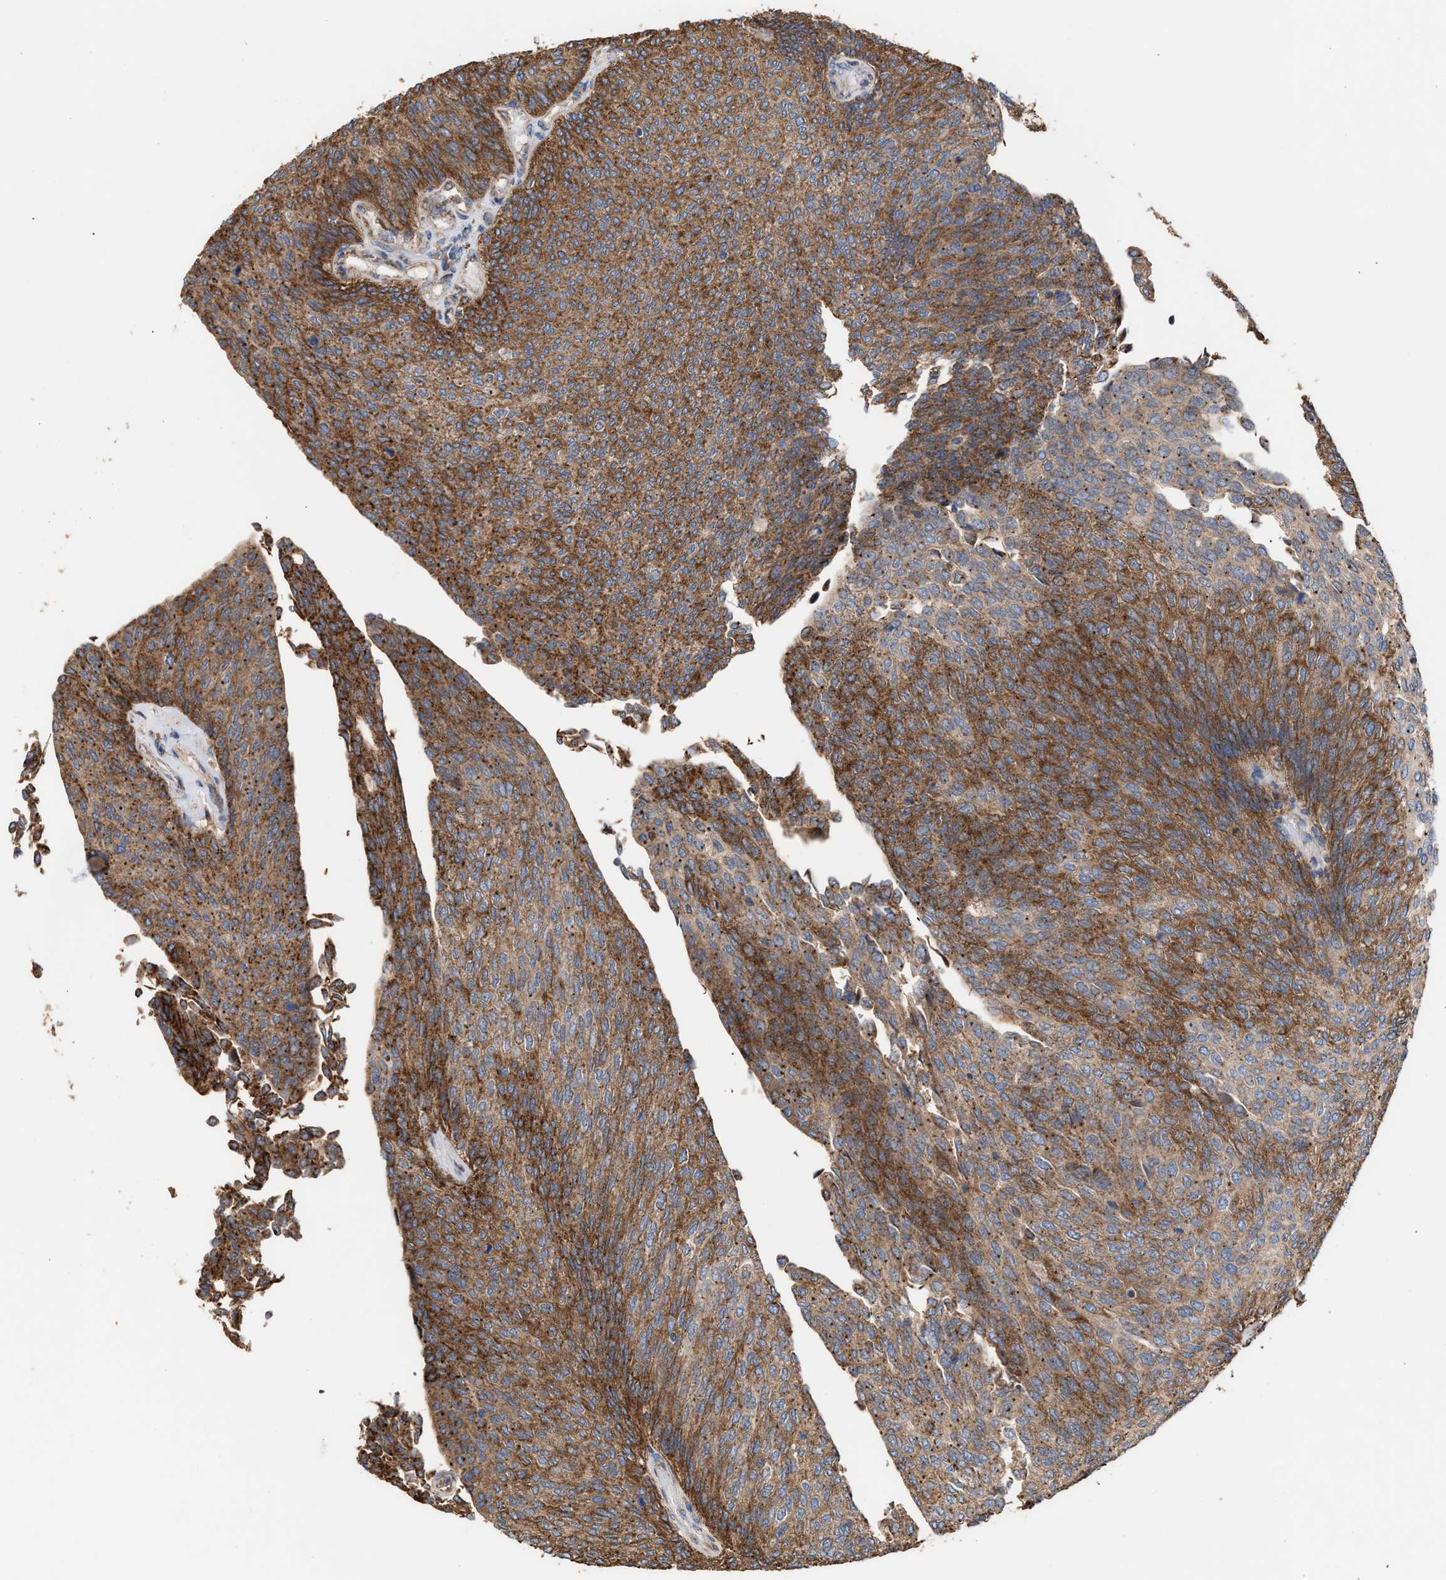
{"staining": {"intensity": "strong", "quantity": ">75%", "location": "cytoplasmic/membranous"}, "tissue": "urothelial cancer", "cell_type": "Tumor cells", "image_type": "cancer", "snomed": [{"axis": "morphology", "description": "Urothelial carcinoma, Low grade"}, {"axis": "topography", "description": "Urinary bladder"}], "caption": "DAB (3,3'-diaminobenzidine) immunohistochemical staining of urothelial carcinoma (low-grade) exhibits strong cytoplasmic/membranous protein expression in about >75% of tumor cells. The staining is performed using DAB (3,3'-diaminobenzidine) brown chromogen to label protein expression. The nuclei are counter-stained blue using hematoxylin.", "gene": "EXOSC2", "patient": {"sex": "female", "age": 79}}